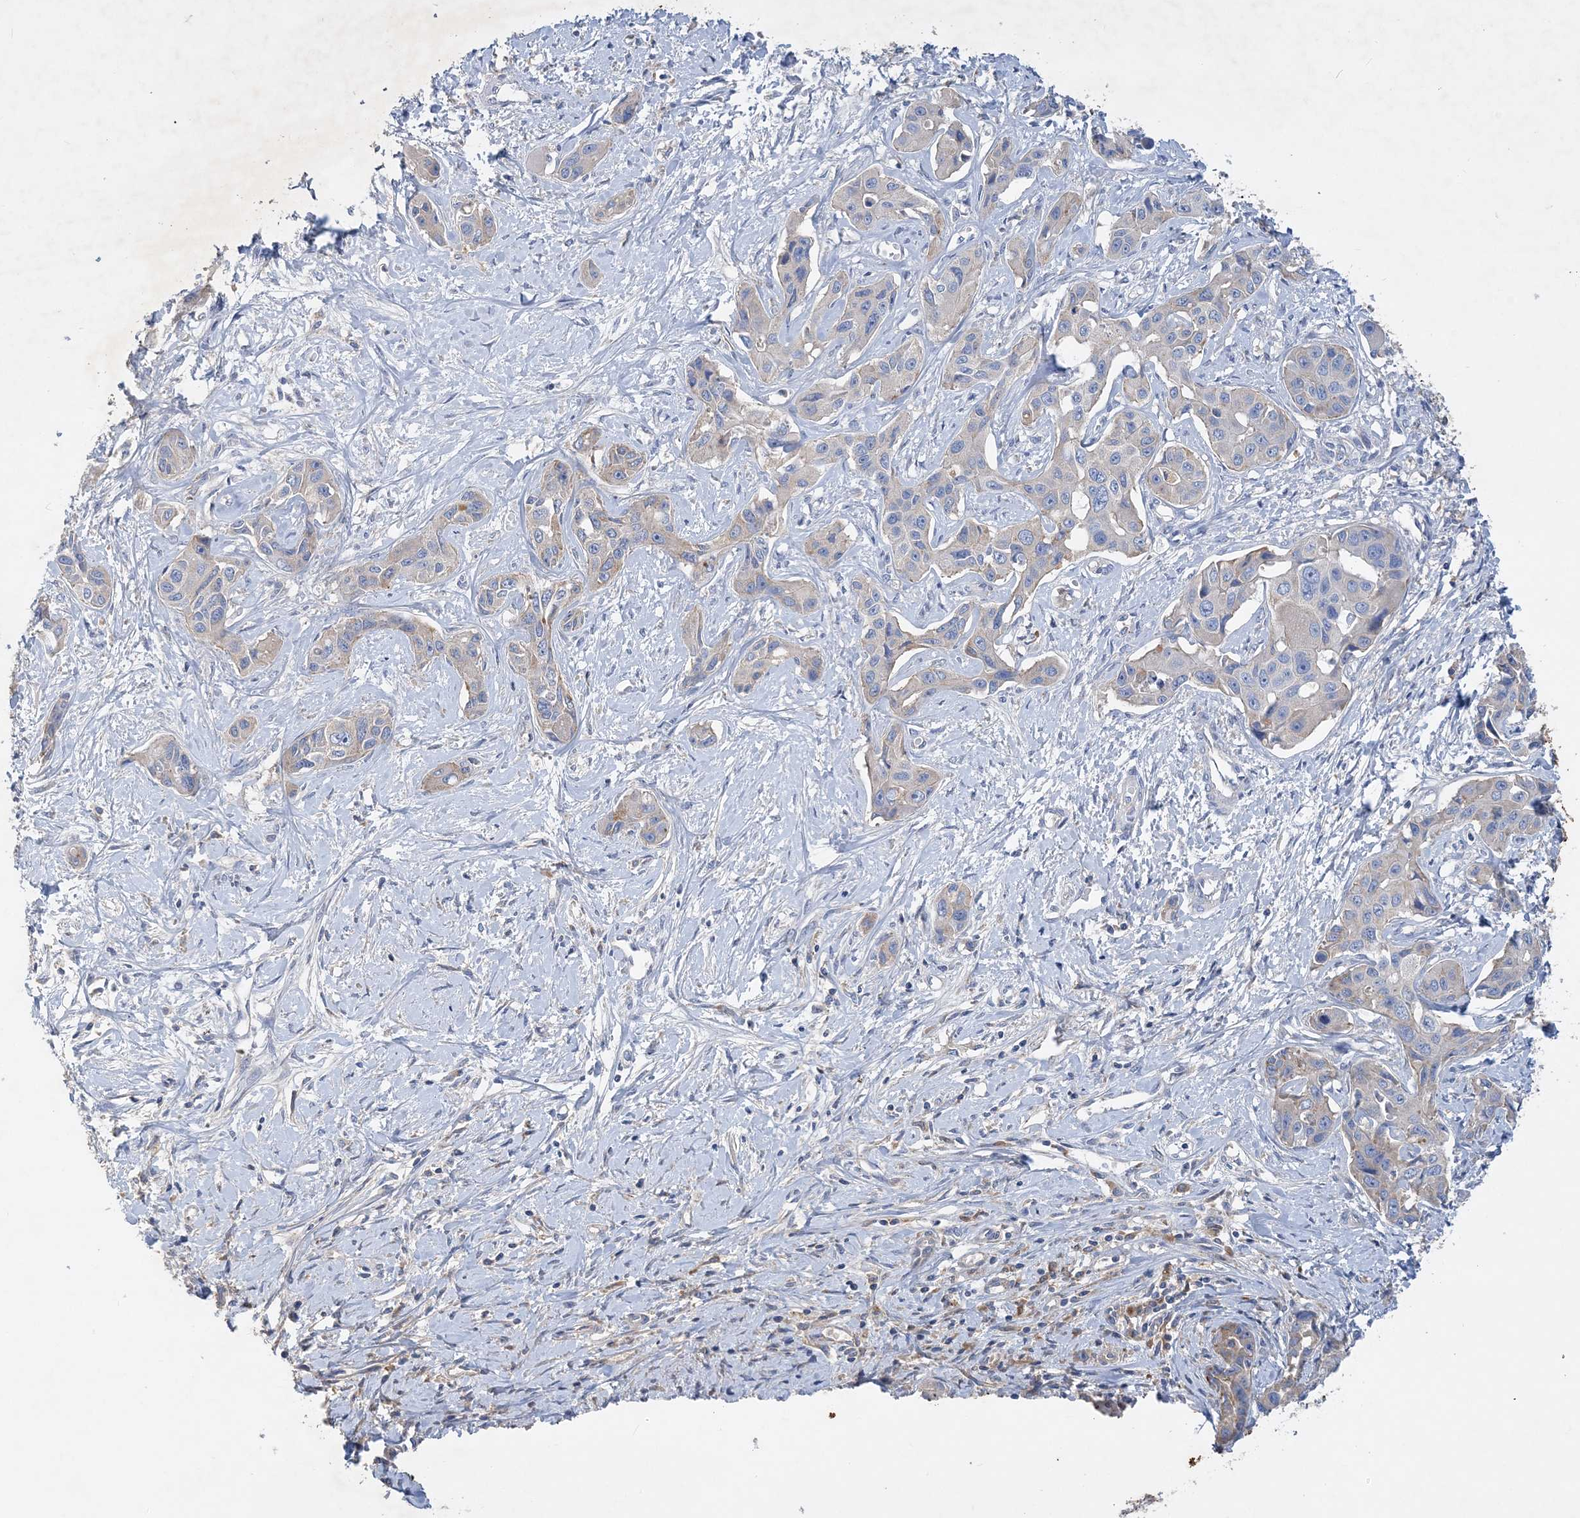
{"staining": {"intensity": "weak", "quantity": "<25%", "location": "cytoplasmic/membranous"}, "tissue": "liver cancer", "cell_type": "Tumor cells", "image_type": "cancer", "snomed": [{"axis": "morphology", "description": "Cholangiocarcinoma"}, {"axis": "topography", "description": "Liver"}], "caption": "Liver cancer was stained to show a protein in brown. There is no significant positivity in tumor cells.", "gene": "GRINA", "patient": {"sex": "male", "age": 59}}